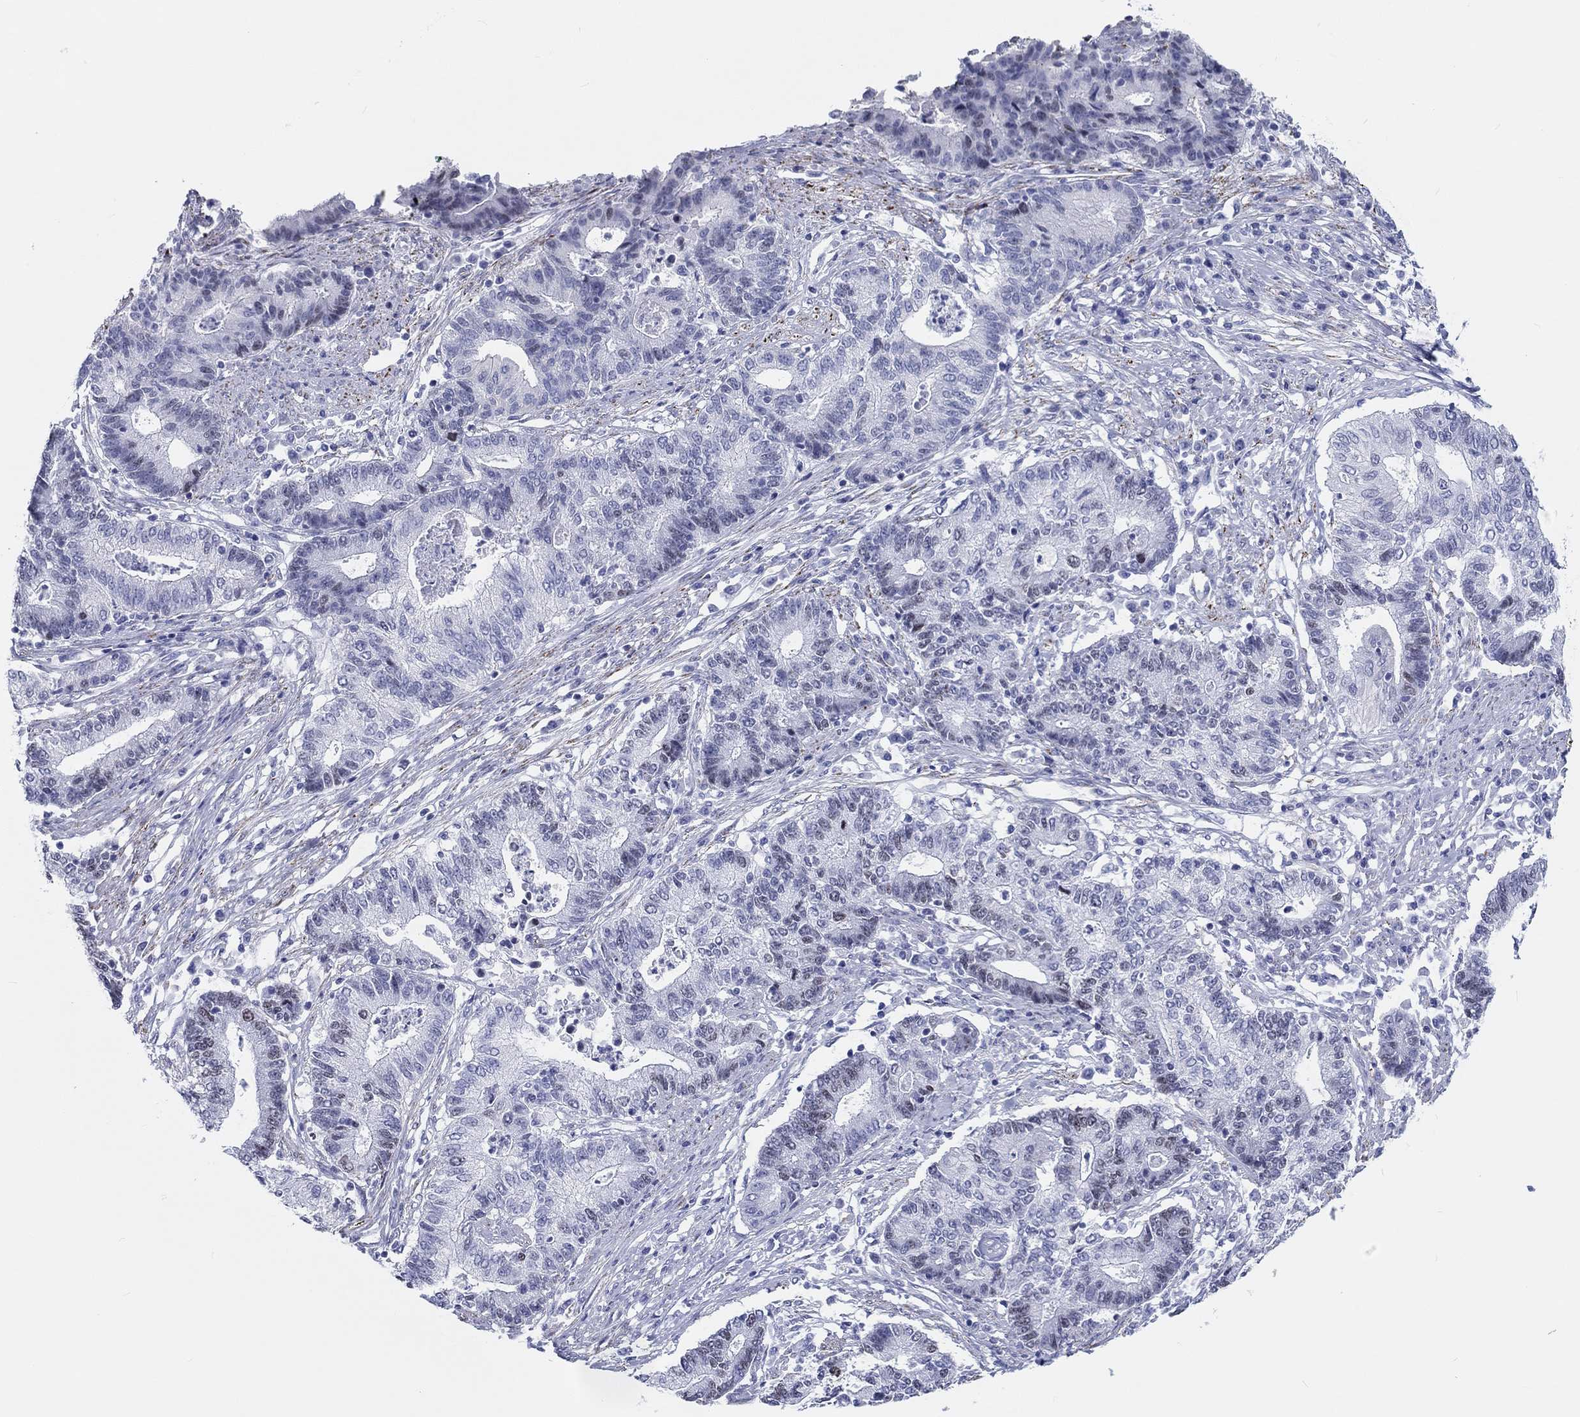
{"staining": {"intensity": "negative", "quantity": "none", "location": "none"}, "tissue": "endometrial cancer", "cell_type": "Tumor cells", "image_type": "cancer", "snomed": [{"axis": "morphology", "description": "Adenocarcinoma, NOS"}, {"axis": "topography", "description": "Uterus"}, {"axis": "topography", "description": "Endometrium"}], "caption": "Immunohistochemistry (IHC) of human endometrial cancer (adenocarcinoma) shows no staining in tumor cells. The staining is performed using DAB (3,3'-diaminobenzidine) brown chromogen with nuclei counter-stained in using hematoxylin.", "gene": "H1-1", "patient": {"sex": "female", "age": 54}}